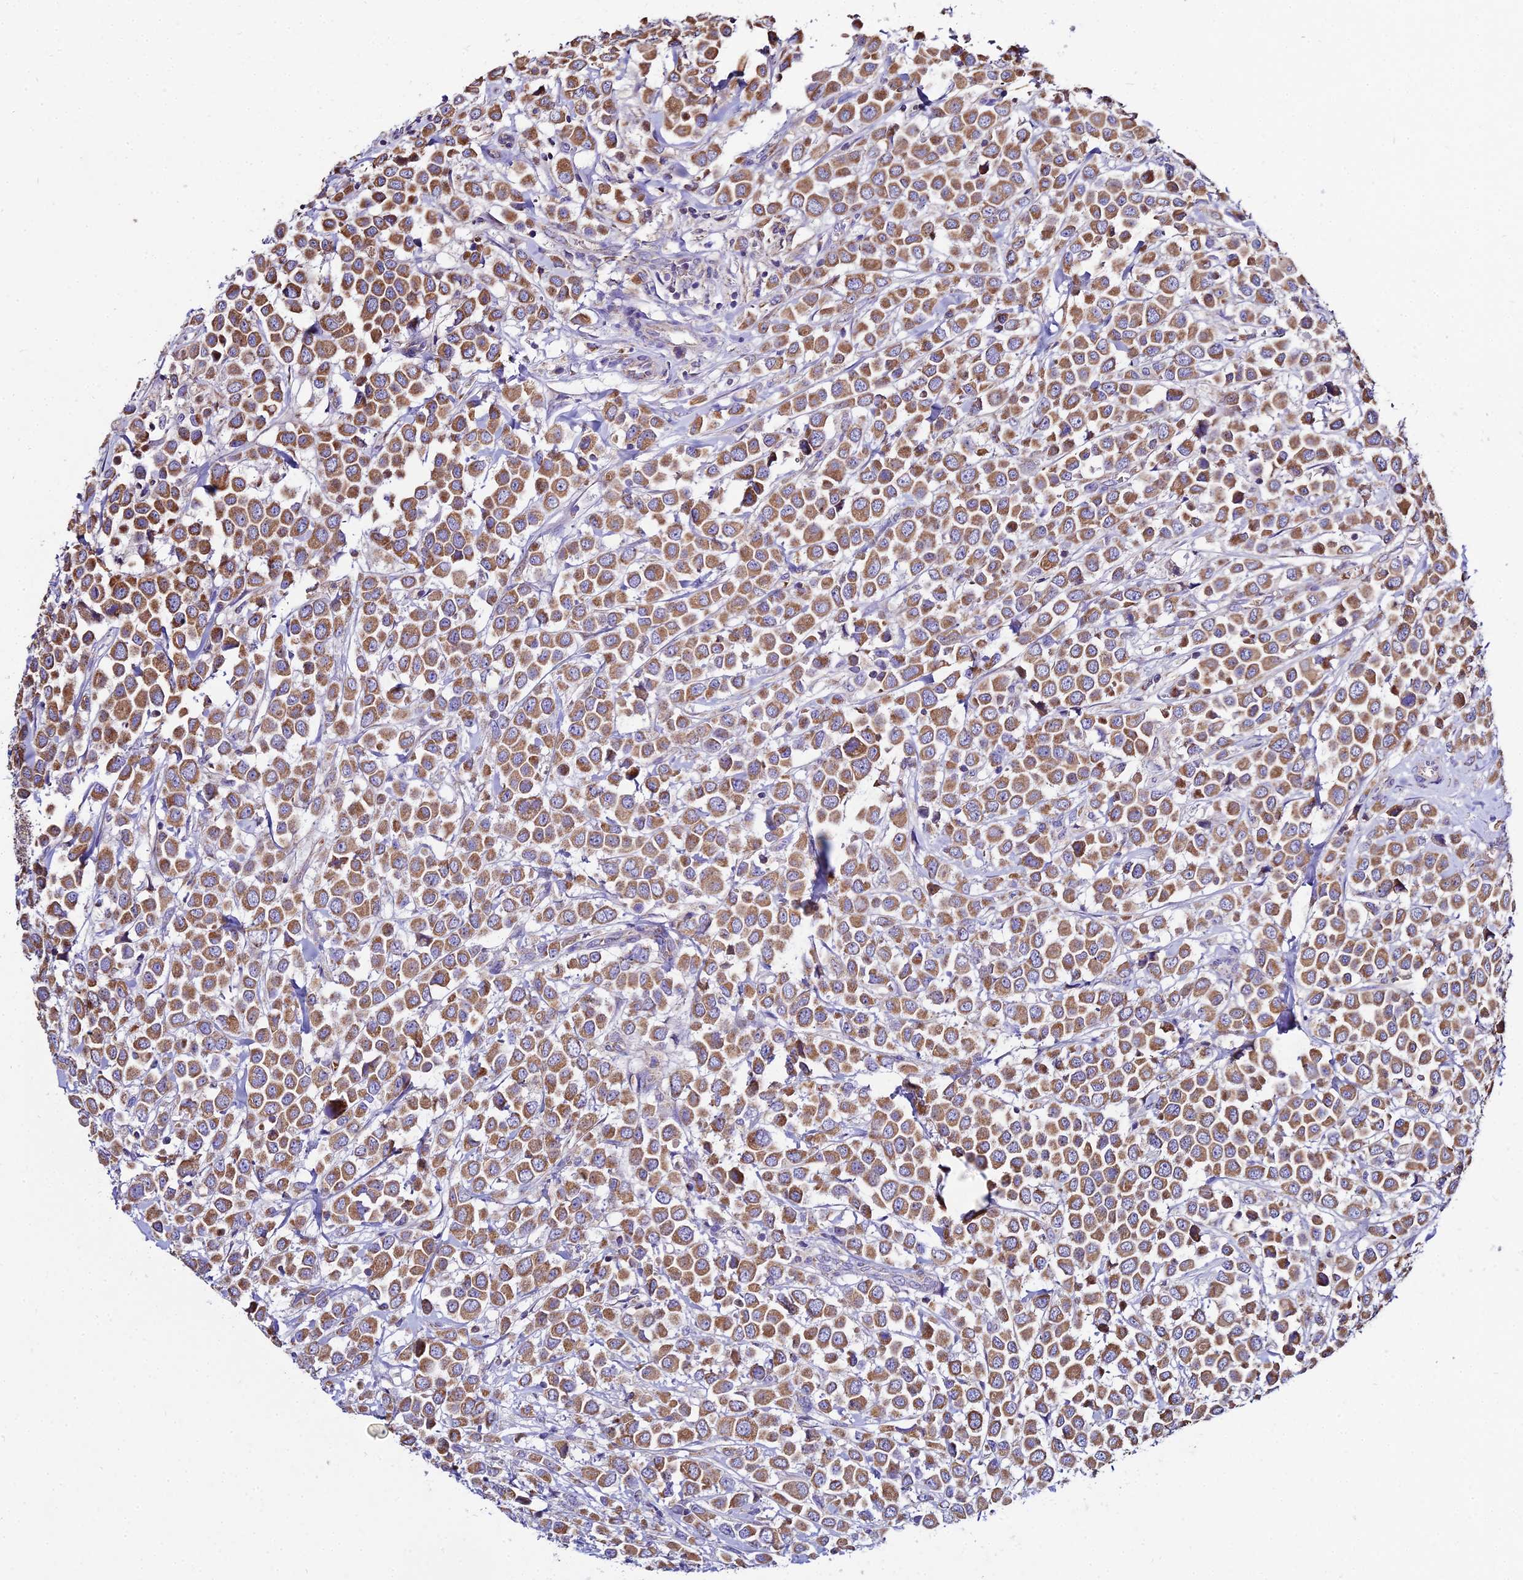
{"staining": {"intensity": "moderate", "quantity": ">75%", "location": "cytoplasmic/membranous"}, "tissue": "breast cancer", "cell_type": "Tumor cells", "image_type": "cancer", "snomed": [{"axis": "morphology", "description": "Duct carcinoma"}, {"axis": "topography", "description": "Breast"}], "caption": "Breast invasive ductal carcinoma stained with DAB (3,3'-diaminobenzidine) immunohistochemistry shows medium levels of moderate cytoplasmic/membranous expression in about >75% of tumor cells.", "gene": "TYW5", "patient": {"sex": "female", "age": 61}}